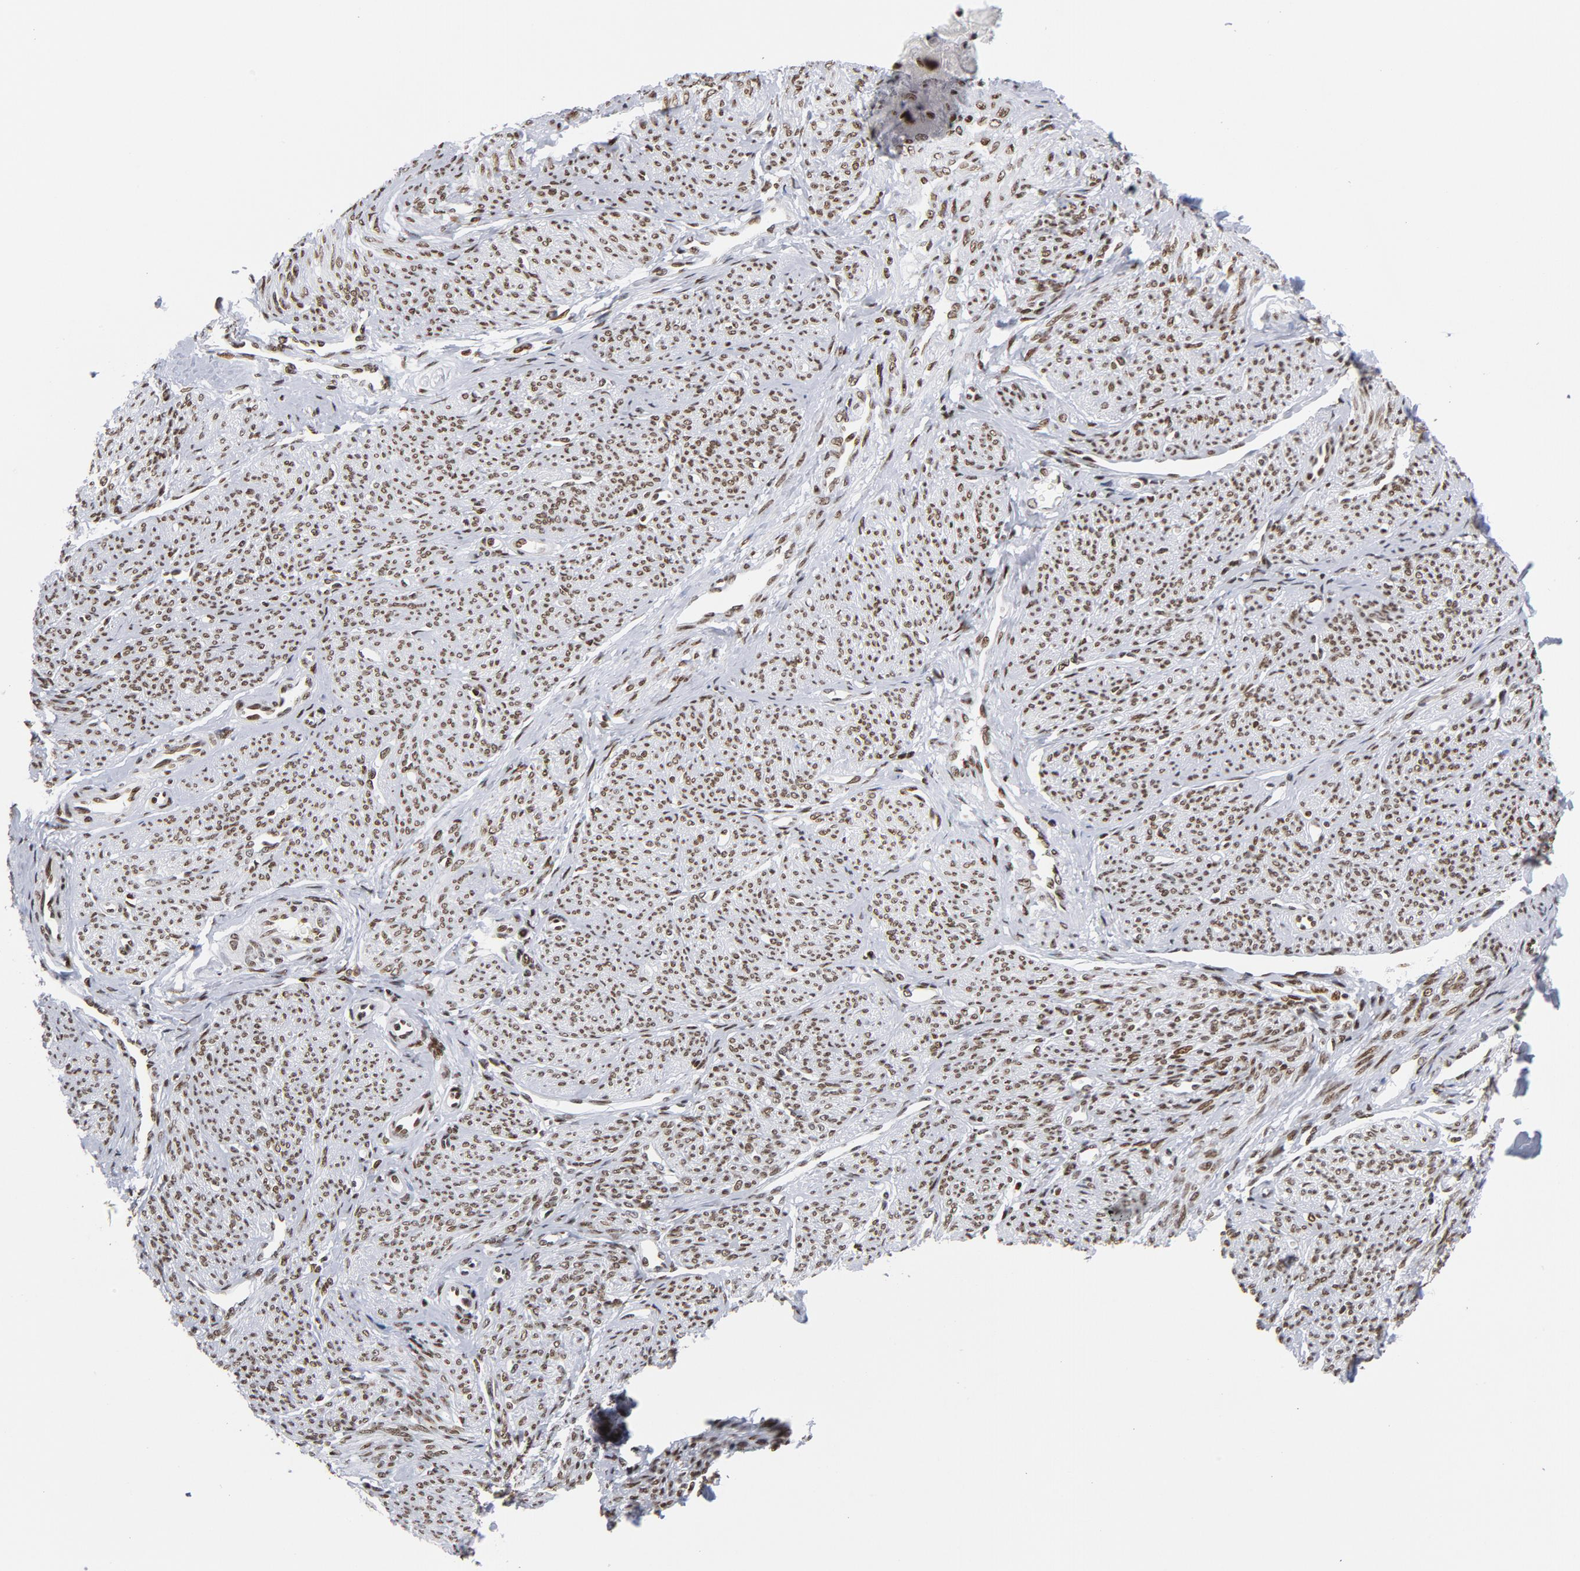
{"staining": {"intensity": "moderate", "quantity": ">75%", "location": "nuclear"}, "tissue": "smooth muscle", "cell_type": "Smooth muscle cells", "image_type": "normal", "snomed": [{"axis": "morphology", "description": "Normal tissue, NOS"}, {"axis": "topography", "description": "Smooth muscle"}], "caption": "Immunohistochemical staining of benign human smooth muscle reveals medium levels of moderate nuclear expression in about >75% of smooth muscle cells. (DAB IHC with brightfield microscopy, high magnification).", "gene": "TOP2B", "patient": {"sex": "female", "age": 65}}